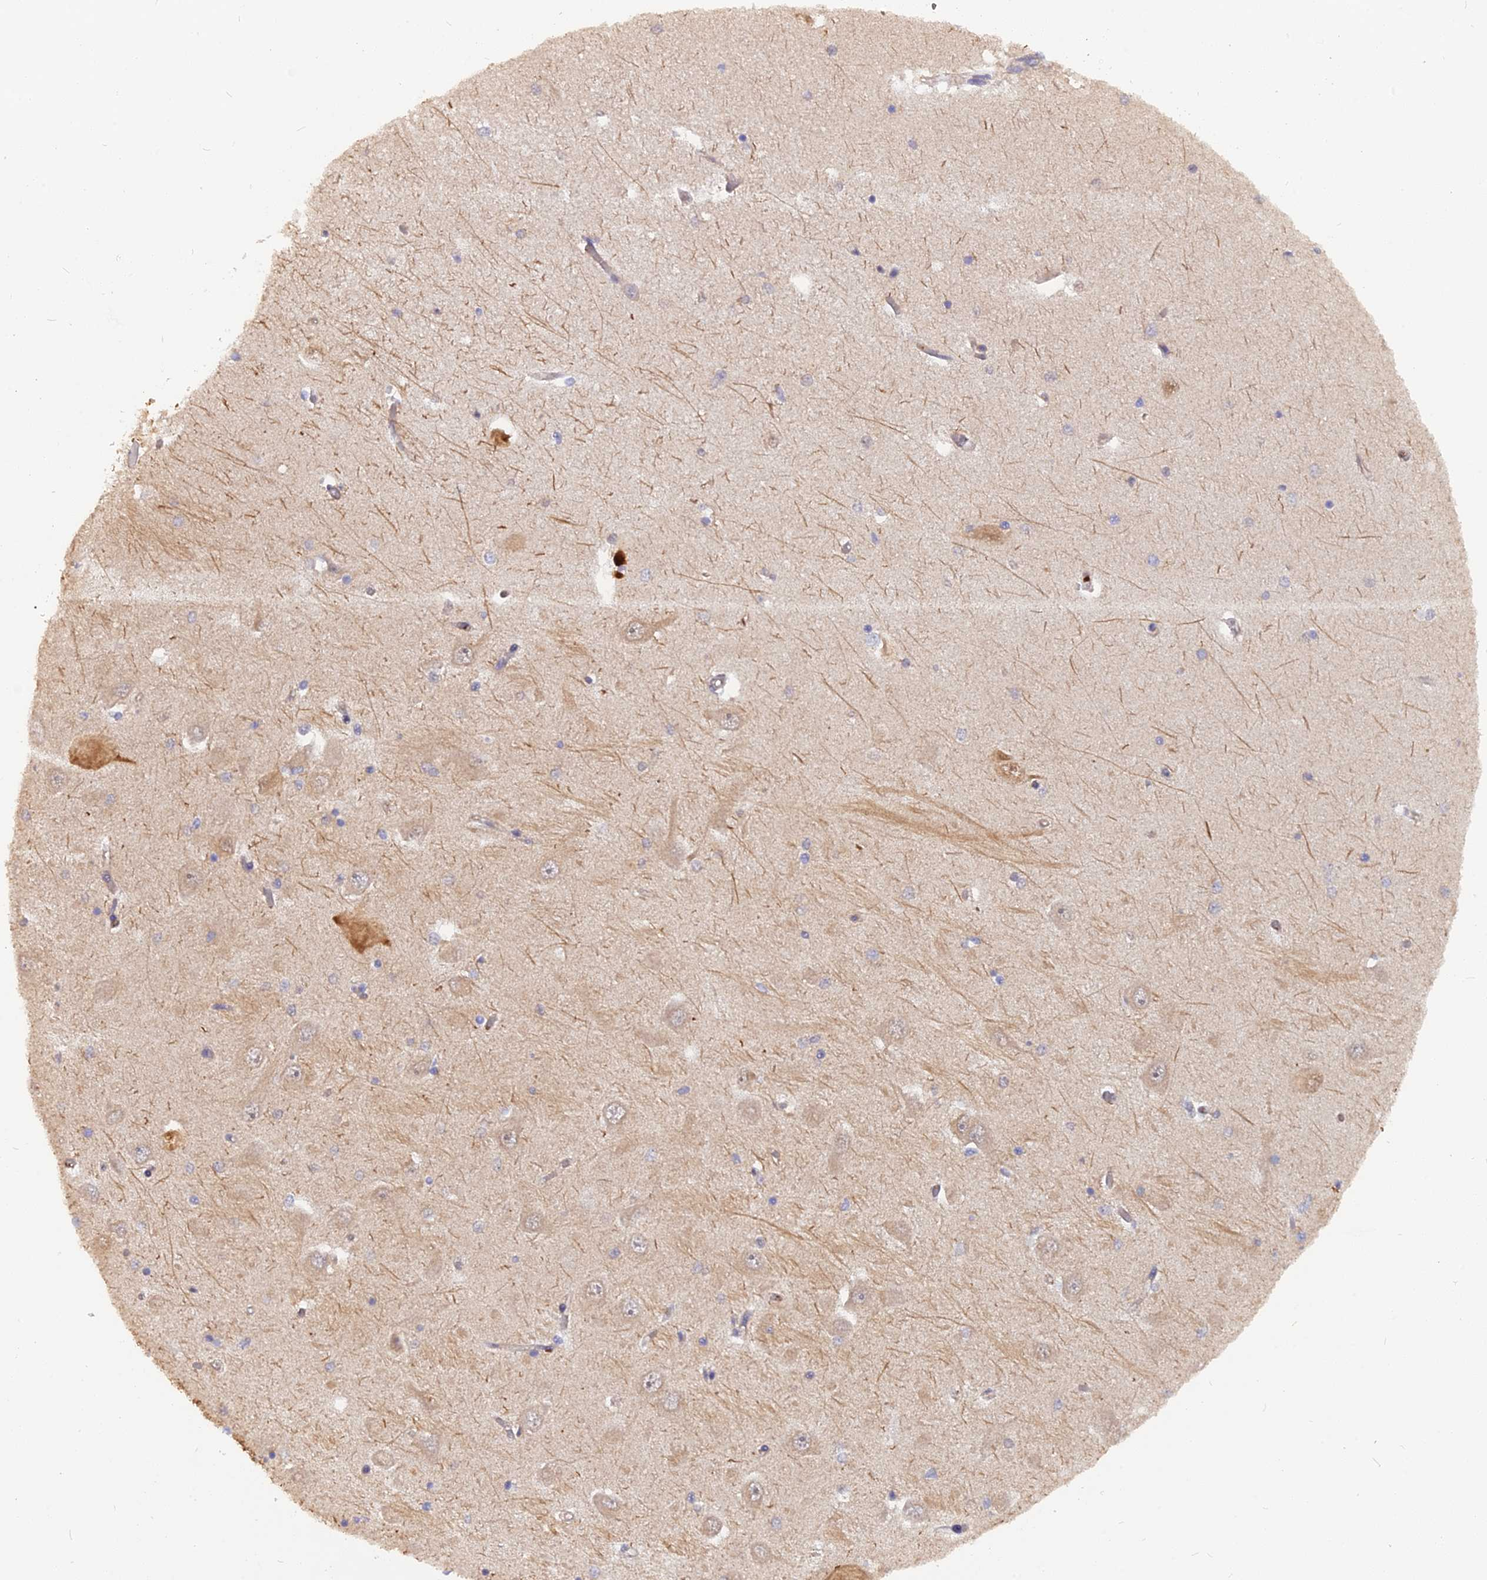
{"staining": {"intensity": "weak", "quantity": "<25%", "location": "cytoplasmic/membranous"}, "tissue": "hippocampus", "cell_type": "Glial cells", "image_type": "normal", "snomed": [{"axis": "morphology", "description": "Normal tissue, NOS"}, {"axis": "topography", "description": "Hippocampus"}], "caption": "IHC micrograph of unremarkable hippocampus: human hippocampus stained with DAB shows no significant protein staining in glial cells. Brightfield microscopy of IHC stained with DAB (3,3'-diaminobenzidine) (brown) and hematoxylin (blue), captured at high magnification.", "gene": "ARL2BP", "patient": {"sex": "male", "age": 45}}